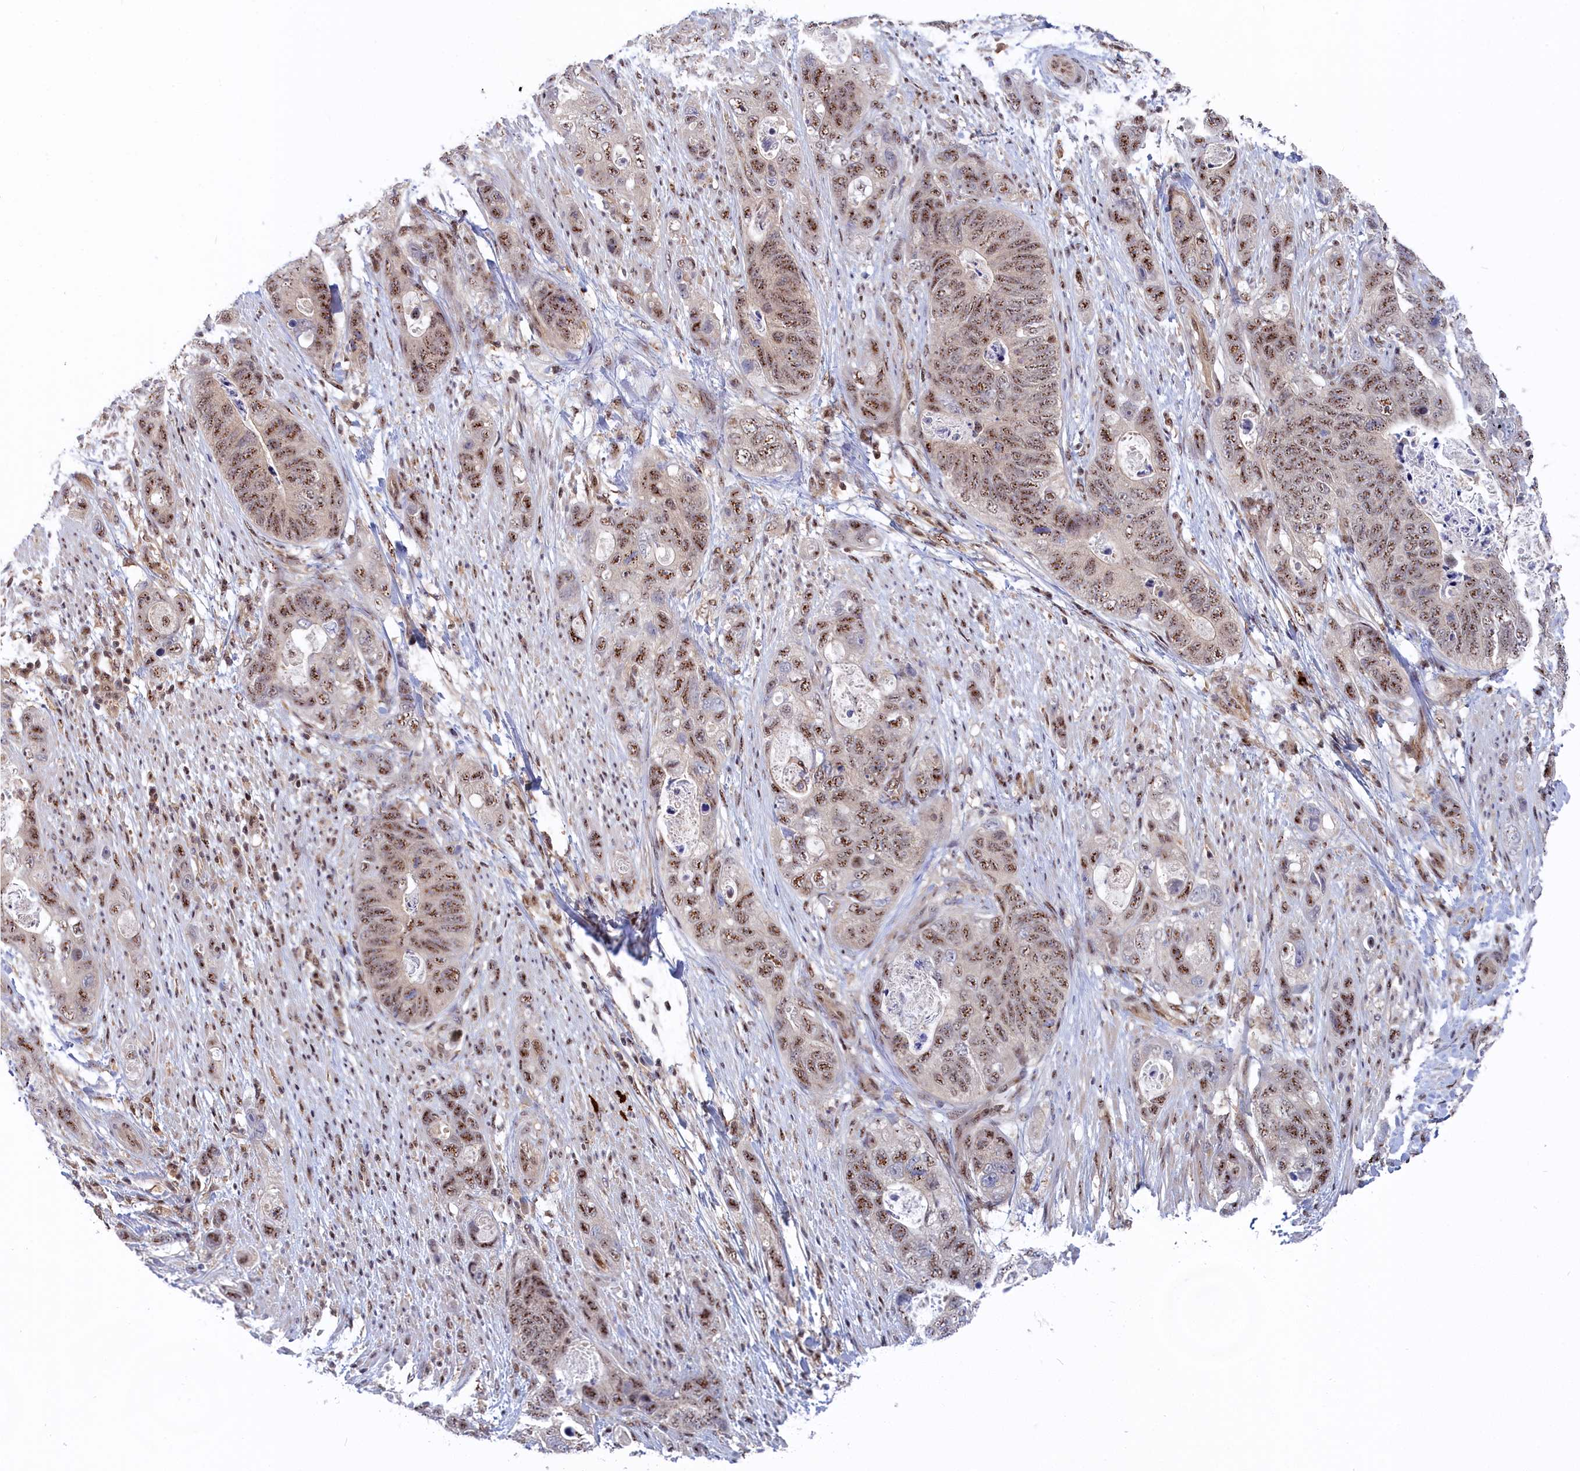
{"staining": {"intensity": "moderate", "quantity": ">75%", "location": "nuclear"}, "tissue": "stomach cancer", "cell_type": "Tumor cells", "image_type": "cancer", "snomed": [{"axis": "morphology", "description": "Adenocarcinoma, NOS"}, {"axis": "topography", "description": "Stomach"}], "caption": "Immunohistochemistry (IHC) micrograph of adenocarcinoma (stomach) stained for a protein (brown), which shows medium levels of moderate nuclear positivity in about >75% of tumor cells.", "gene": "TAB1", "patient": {"sex": "female", "age": 89}}